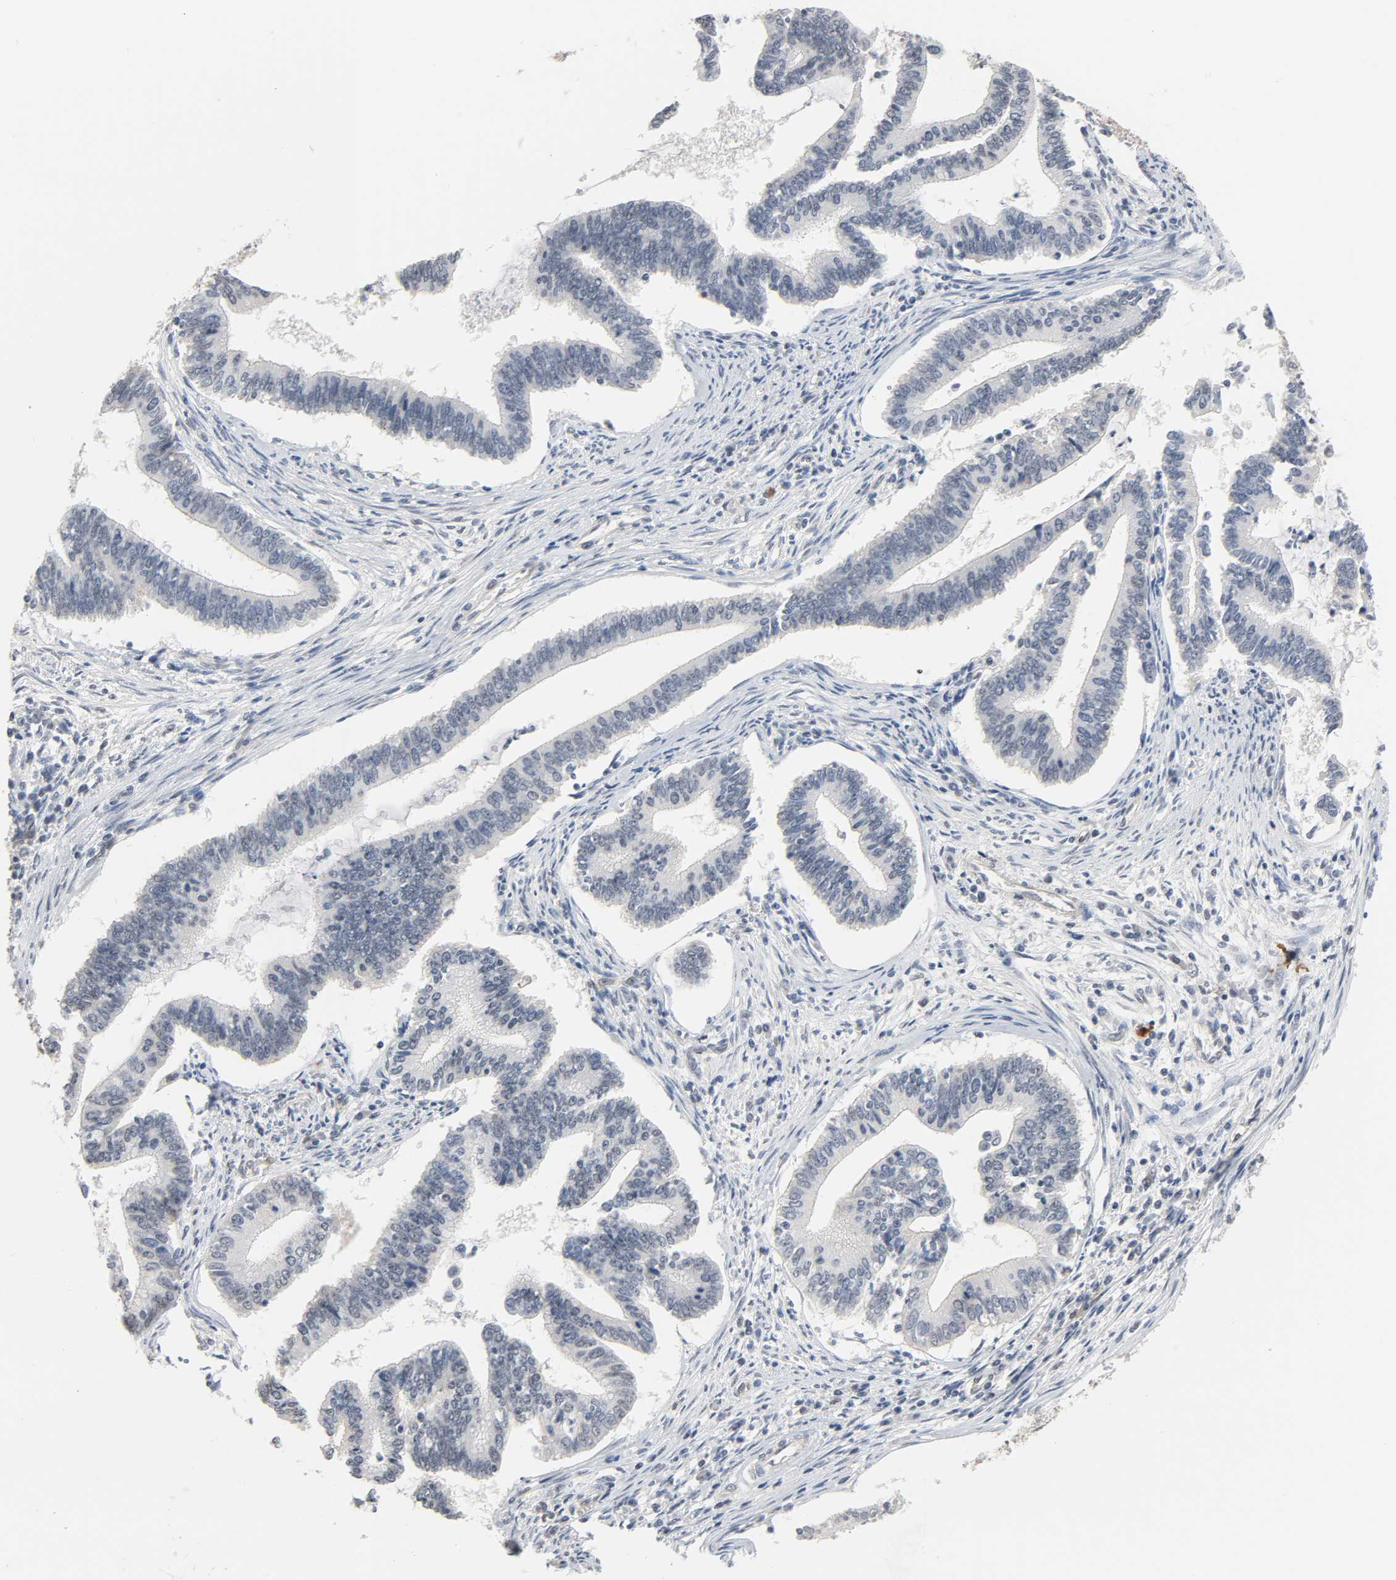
{"staining": {"intensity": "negative", "quantity": "none", "location": "none"}, "tissue": "cervical cancer", "cell_type": "Tumor cells", "image_type": "cancer", "snomed": [{"axis": "morphology", "description": "Adenocarcinoma, NOS"}, {"axis": "topography", "description": "Cervix"}], "caption": "The immunohistochemistry histopathology image has no significant staining in tumor cells of cervical cancer (adenocarcinoma) tissue.", "gene": "ACSS2", "patient": {"sex": "female", "age": 36}}